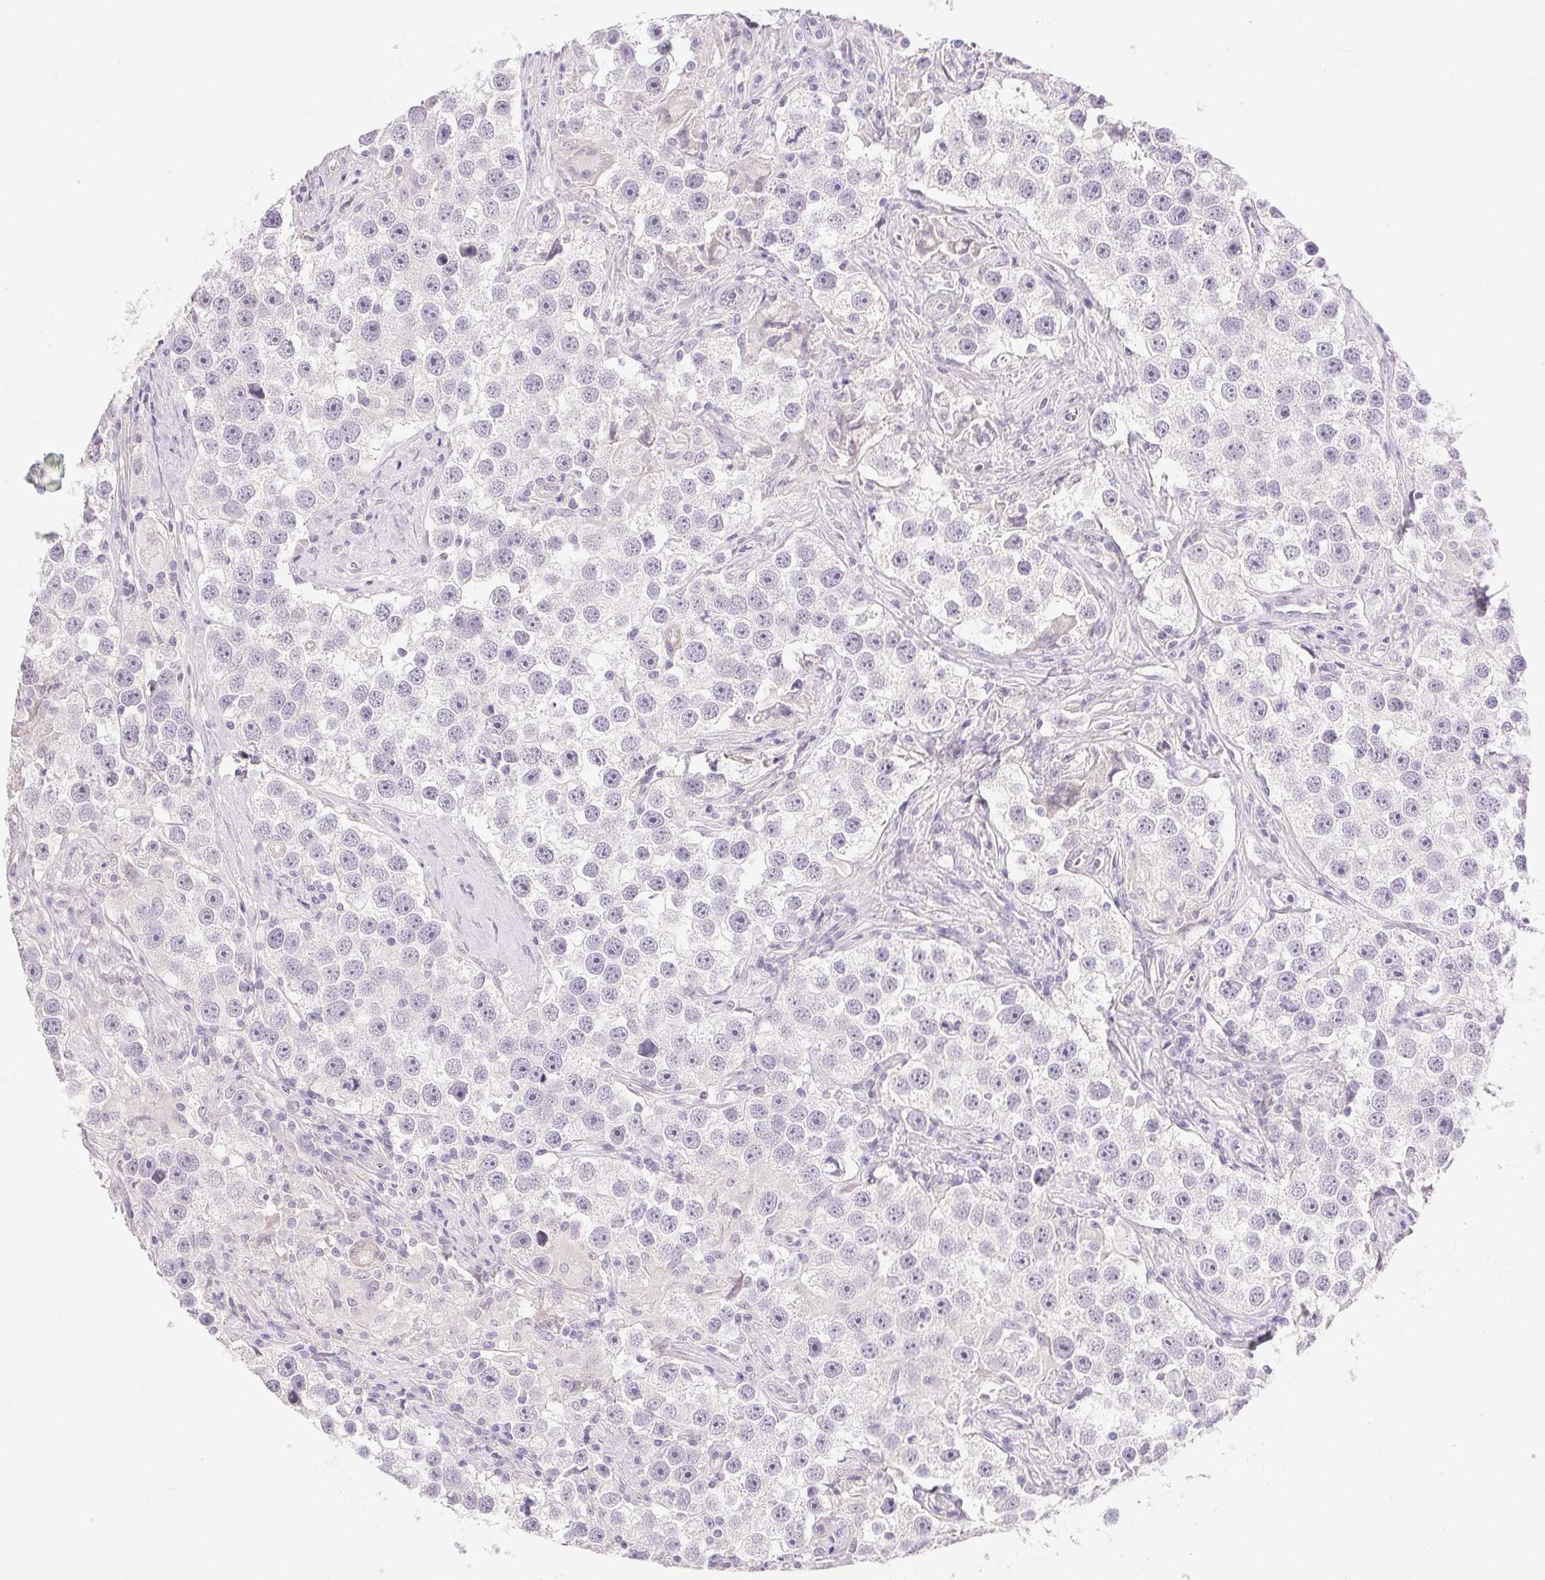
{"staining": {"intensity": "negative", "quantity": "none", "location": "none"}, "tissue": "testis cancer", "cell_type": "Tumor cells", "image_type": "cancer", "snomed": [{"axis": "morphology", "description": "Seminoma, NOS"}, {"axis": "topography", "description": "Testis"}], "caption": "Tumor cells show no significant protein expression in seminoma (testis).", "gene": "PRL", "patient": {"sex": "male", "age": 49}}